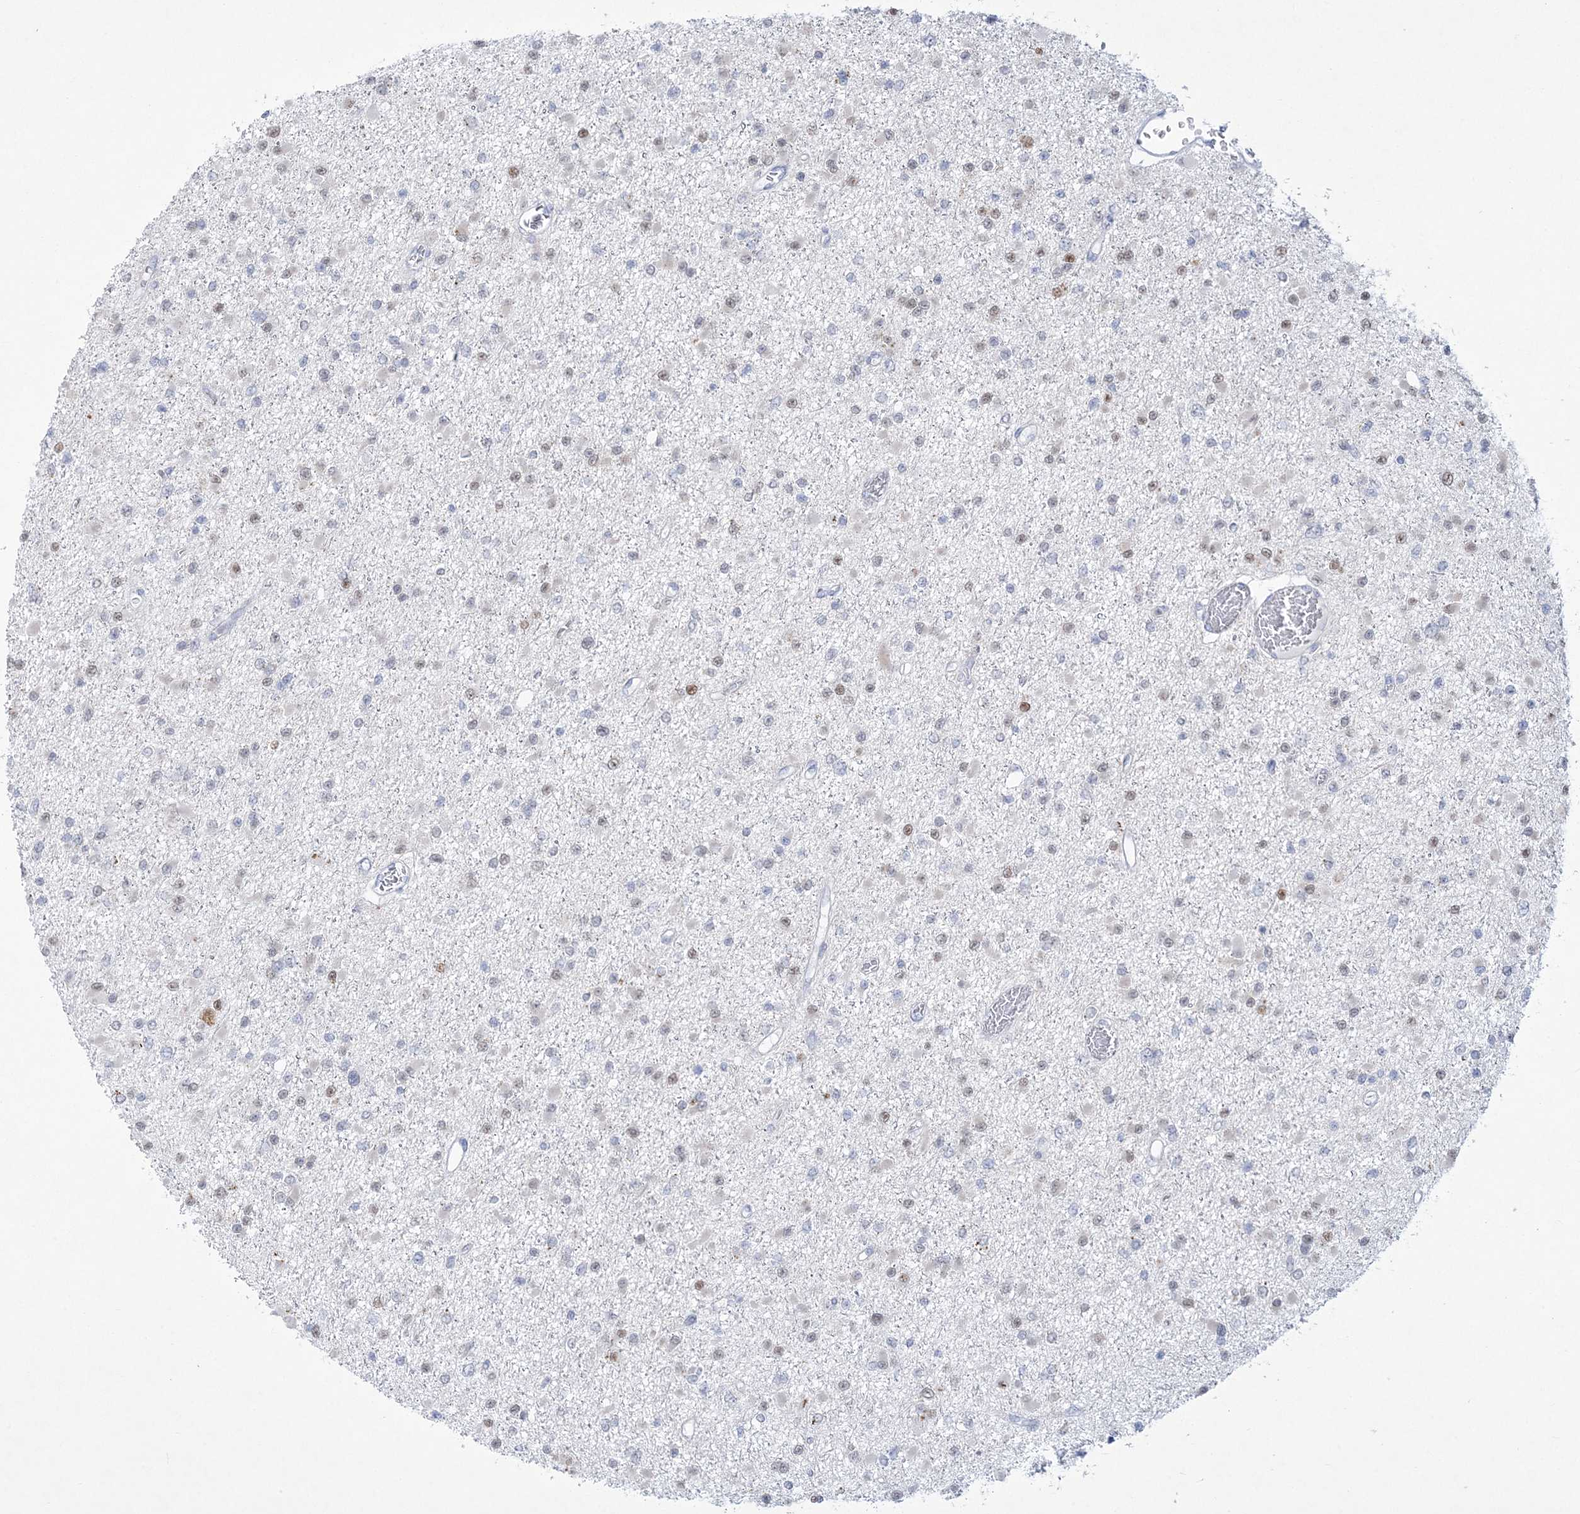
{"staining": {"intensity": "weak", "quantity": "<25%", "location": "nuclear"}, "tissue": "glioma", "cell_type": "Tumor cells", "image_type": "cancer", "snomed": [{"axis": "morphology", "description": "Glioma, malignant, Low grade"}, {"axis": "topography", "description": "Brain"}], "caption": "Histopathology image shows no significant protein expression in tumor cells of glioma.", "gene": "WDR27", "patient": {"sex": "female", "age": 22}}